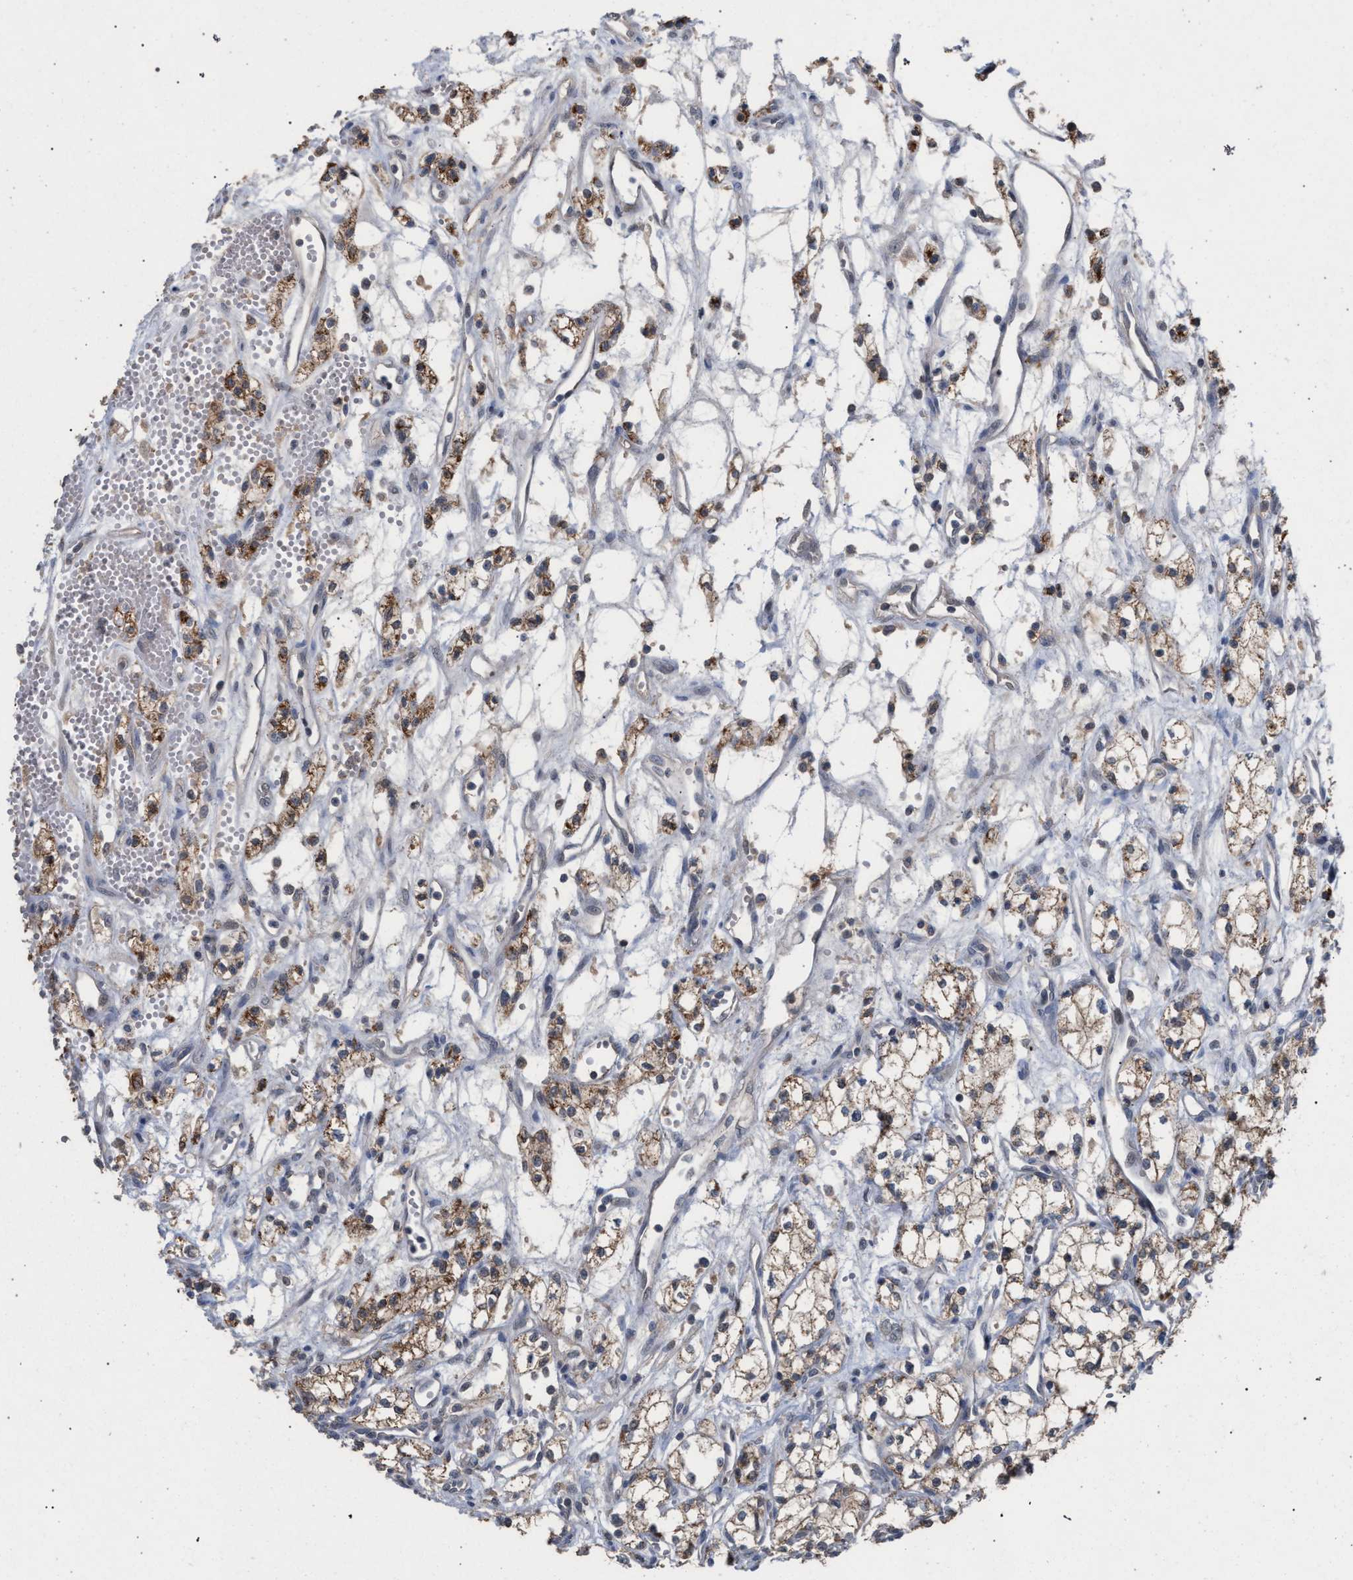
{"staining": {"intensity": "moderate", "quantity": ">75%", "location": "cytoplasmic/membranous"}, "tissue": "renal cancer", "cell_type": "Tumor cells", "image_type": "cancer", "snomed": [{"axis": "morphology", "description": "Adenocarcinoma, NOS"}, {"axis": "topography", "description": "Kidney"}], "caption": "A high-resolution histopathology image shows immunohistochemistry (IHC) staining of renal cancer, which exhibits moderate cytoplasmic/membranous staining in approximately >75% of tumor cells.", "gene": "TECPR1", "patient": {"sex": "male", "age": 59}}